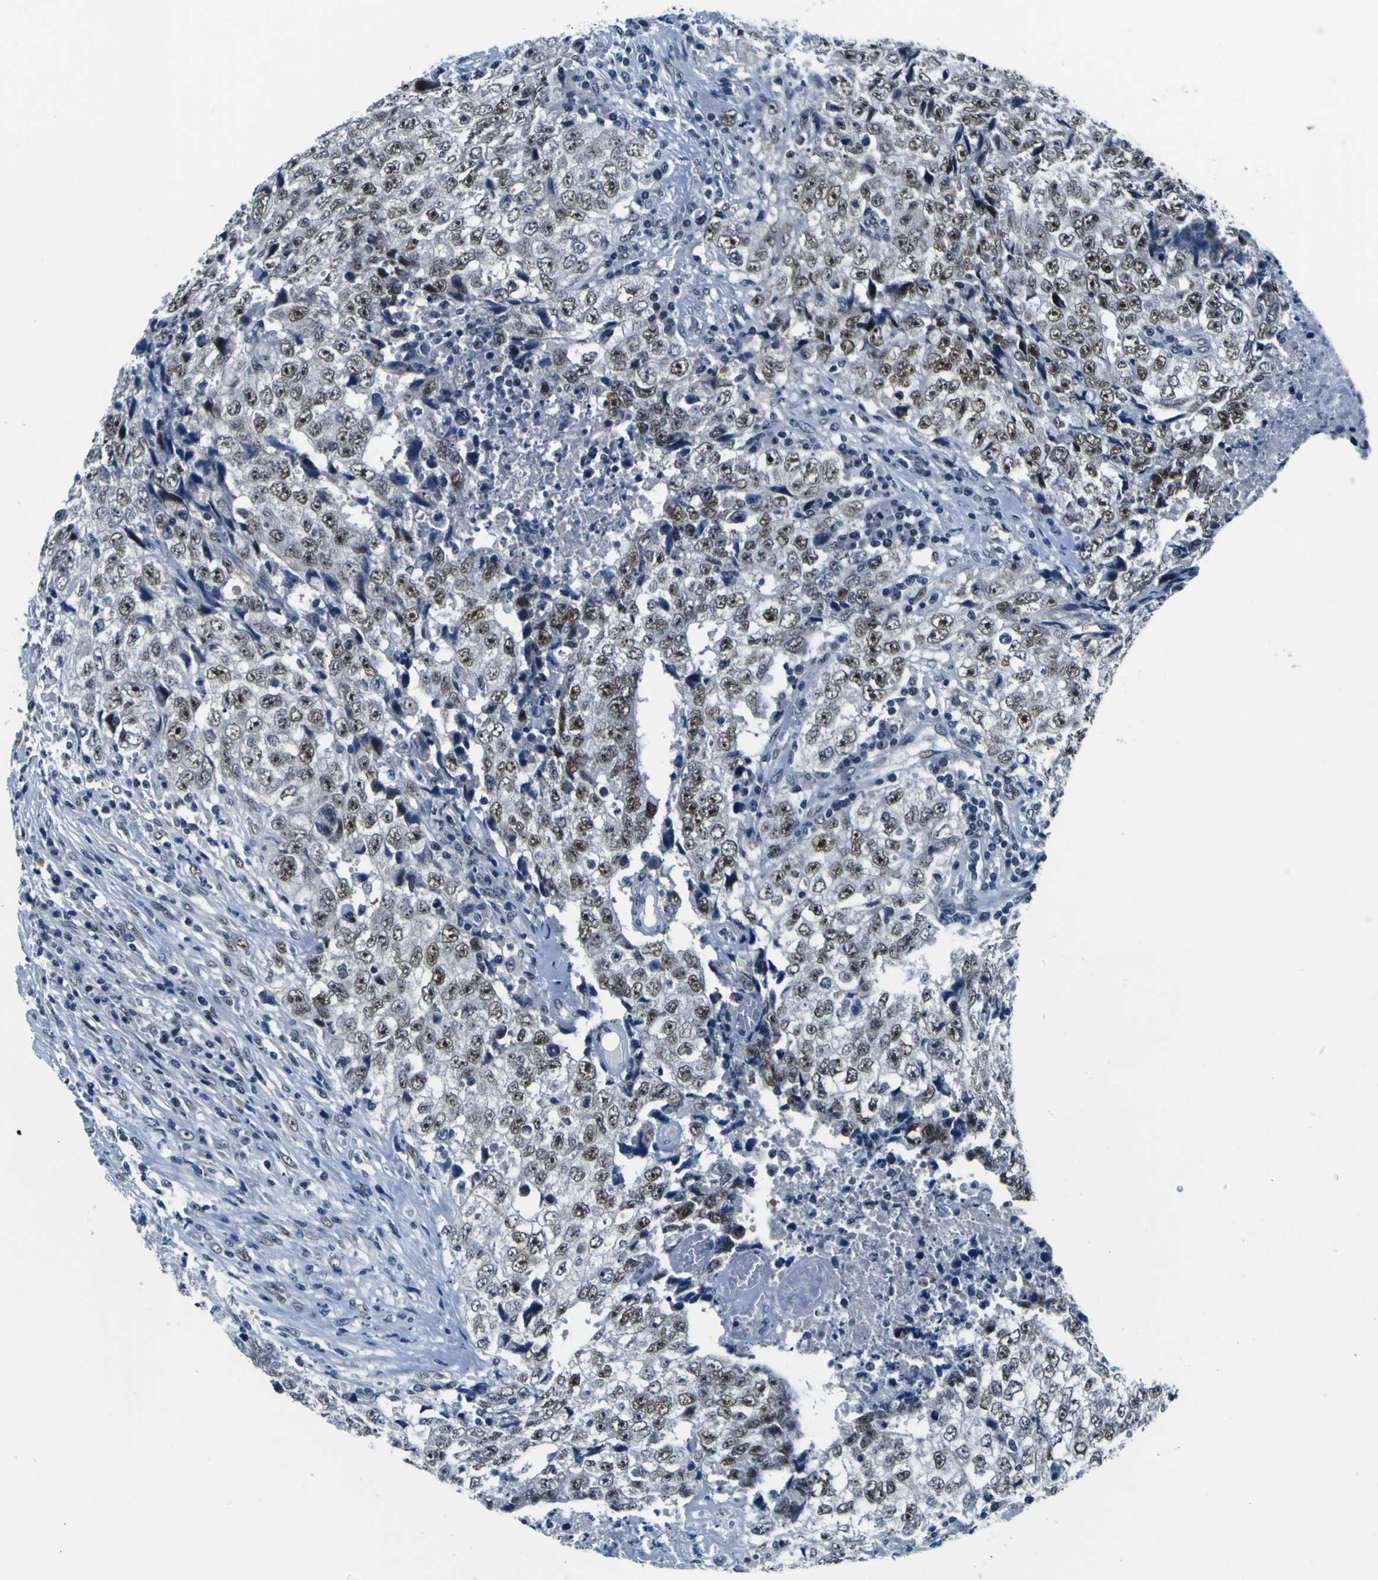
{"staining": {"intensity": "moderate", "quantity": ">75%", "location": "nuclear"}, "tissue": "testis cancer", "cell_type": "Tumor cells", "image_type": "cancer", "snomed": [{"axis": "morphology", "description": "Necrosis, NOS"}, {"axis": "morphology", "description": "Carcinoma, Embryonal, NOS"}, {"axis": "topography", "description": "Testis"}], "caption": "DAB (3,3'-diaminobenzidine) immunohistochemical staining of testis cancer demonstrates moderate nuclear protein positivity in about >75% of tumor cells.", "gene": "CUL4B", "patient": {"sex": "male", "age": 19}}